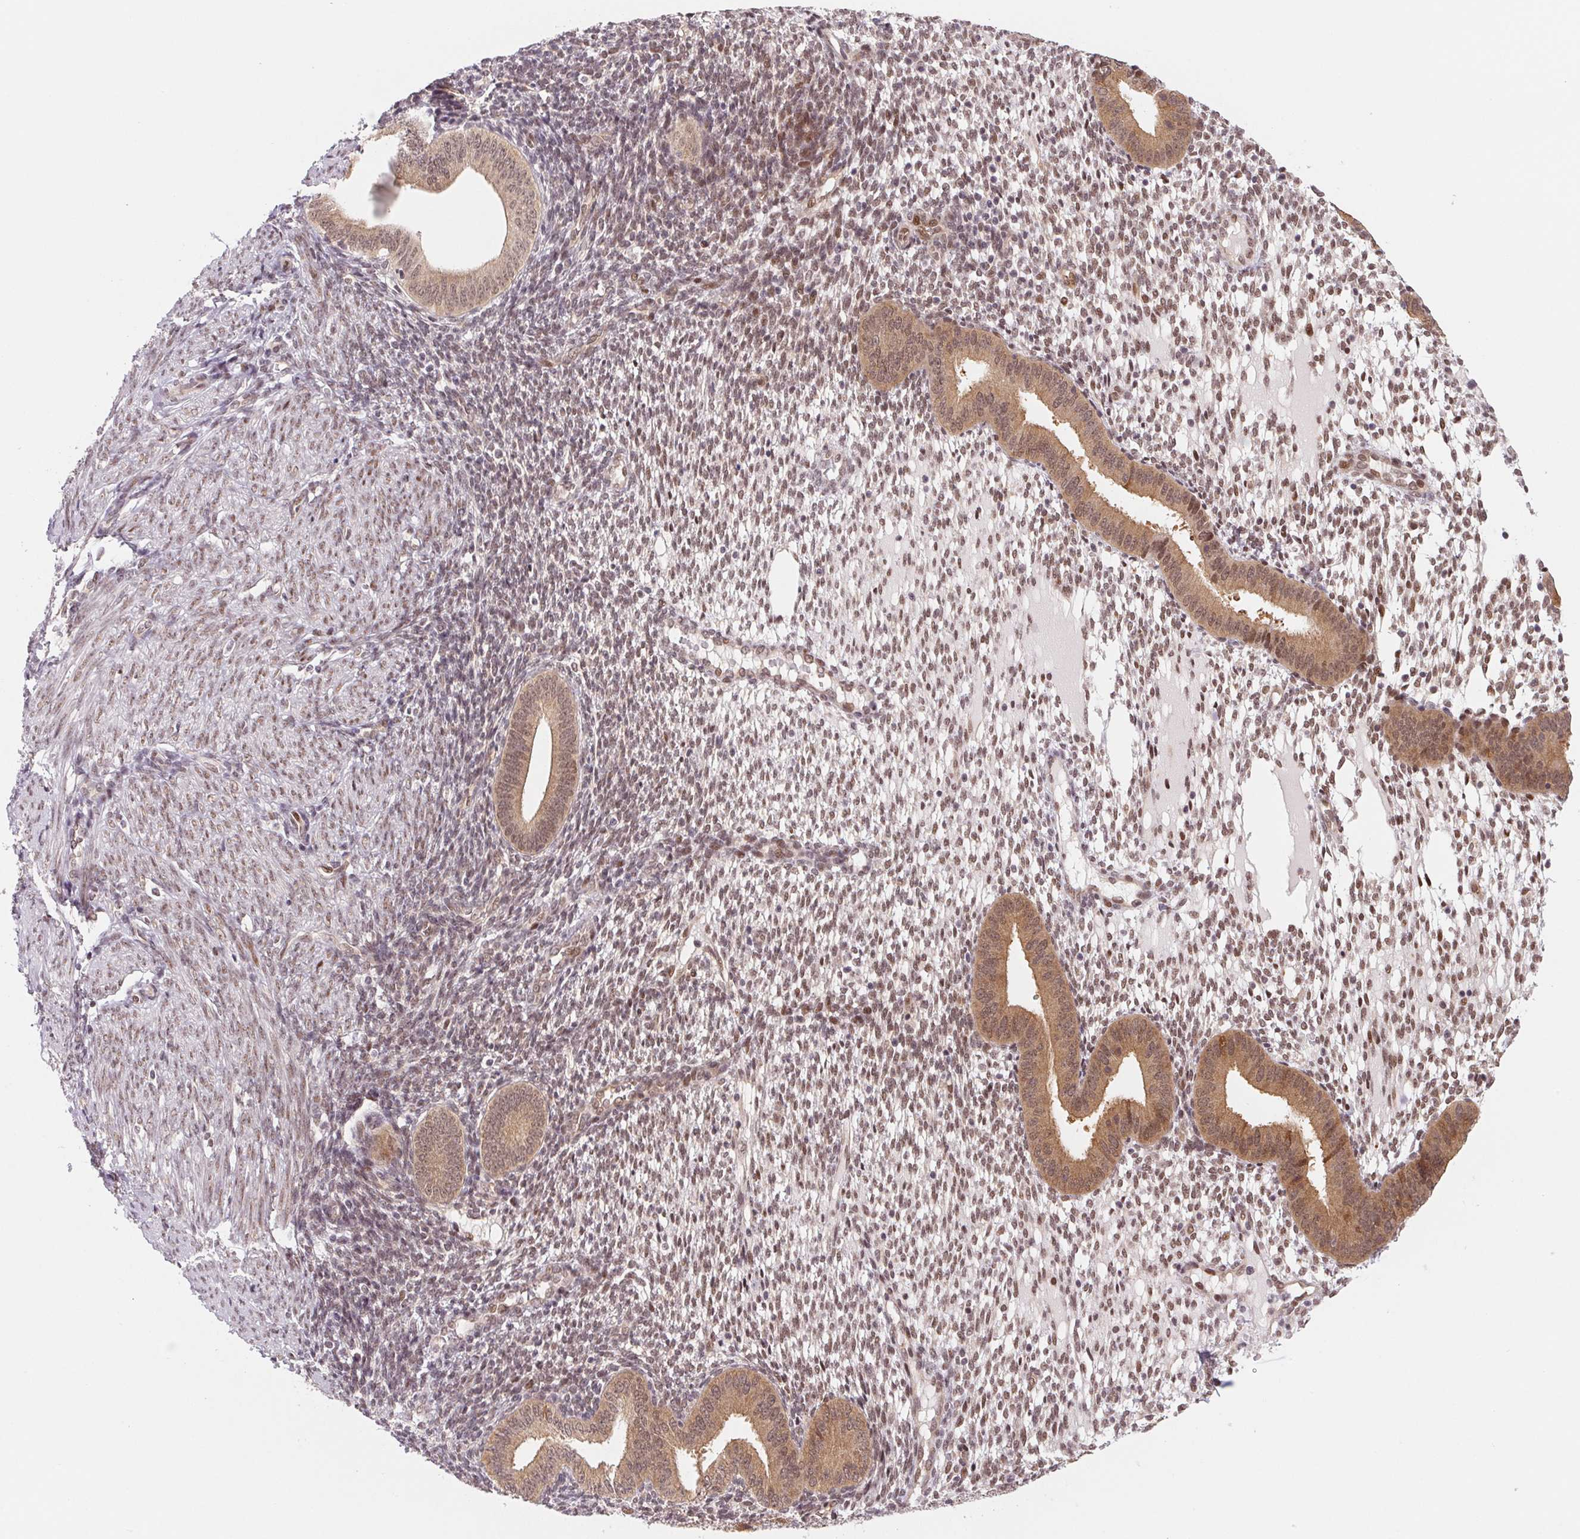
{"staining": {"intensity": "weak", "quantity": "25%-75%", "location": "cytoplasmic/membranous,nuclear"}, "tissue": "endometrium", "cell_type": "Cells in endometrial stroma", "image_type": "normal", "snomed": [{"axis": "morphology", "description": "Normal tissue, NOS"}, {"axis": "topography", "description": "Endometrium"}], "caption": "Endometrium stained with a brown dye exhibits weak cytoplasmic/membranous,nuclear positive positivity in approximately 25%-75% of cells in endometrial stroma.", "gene": "DNAJB6", "patient": {"sex": "female", "age": 40}}